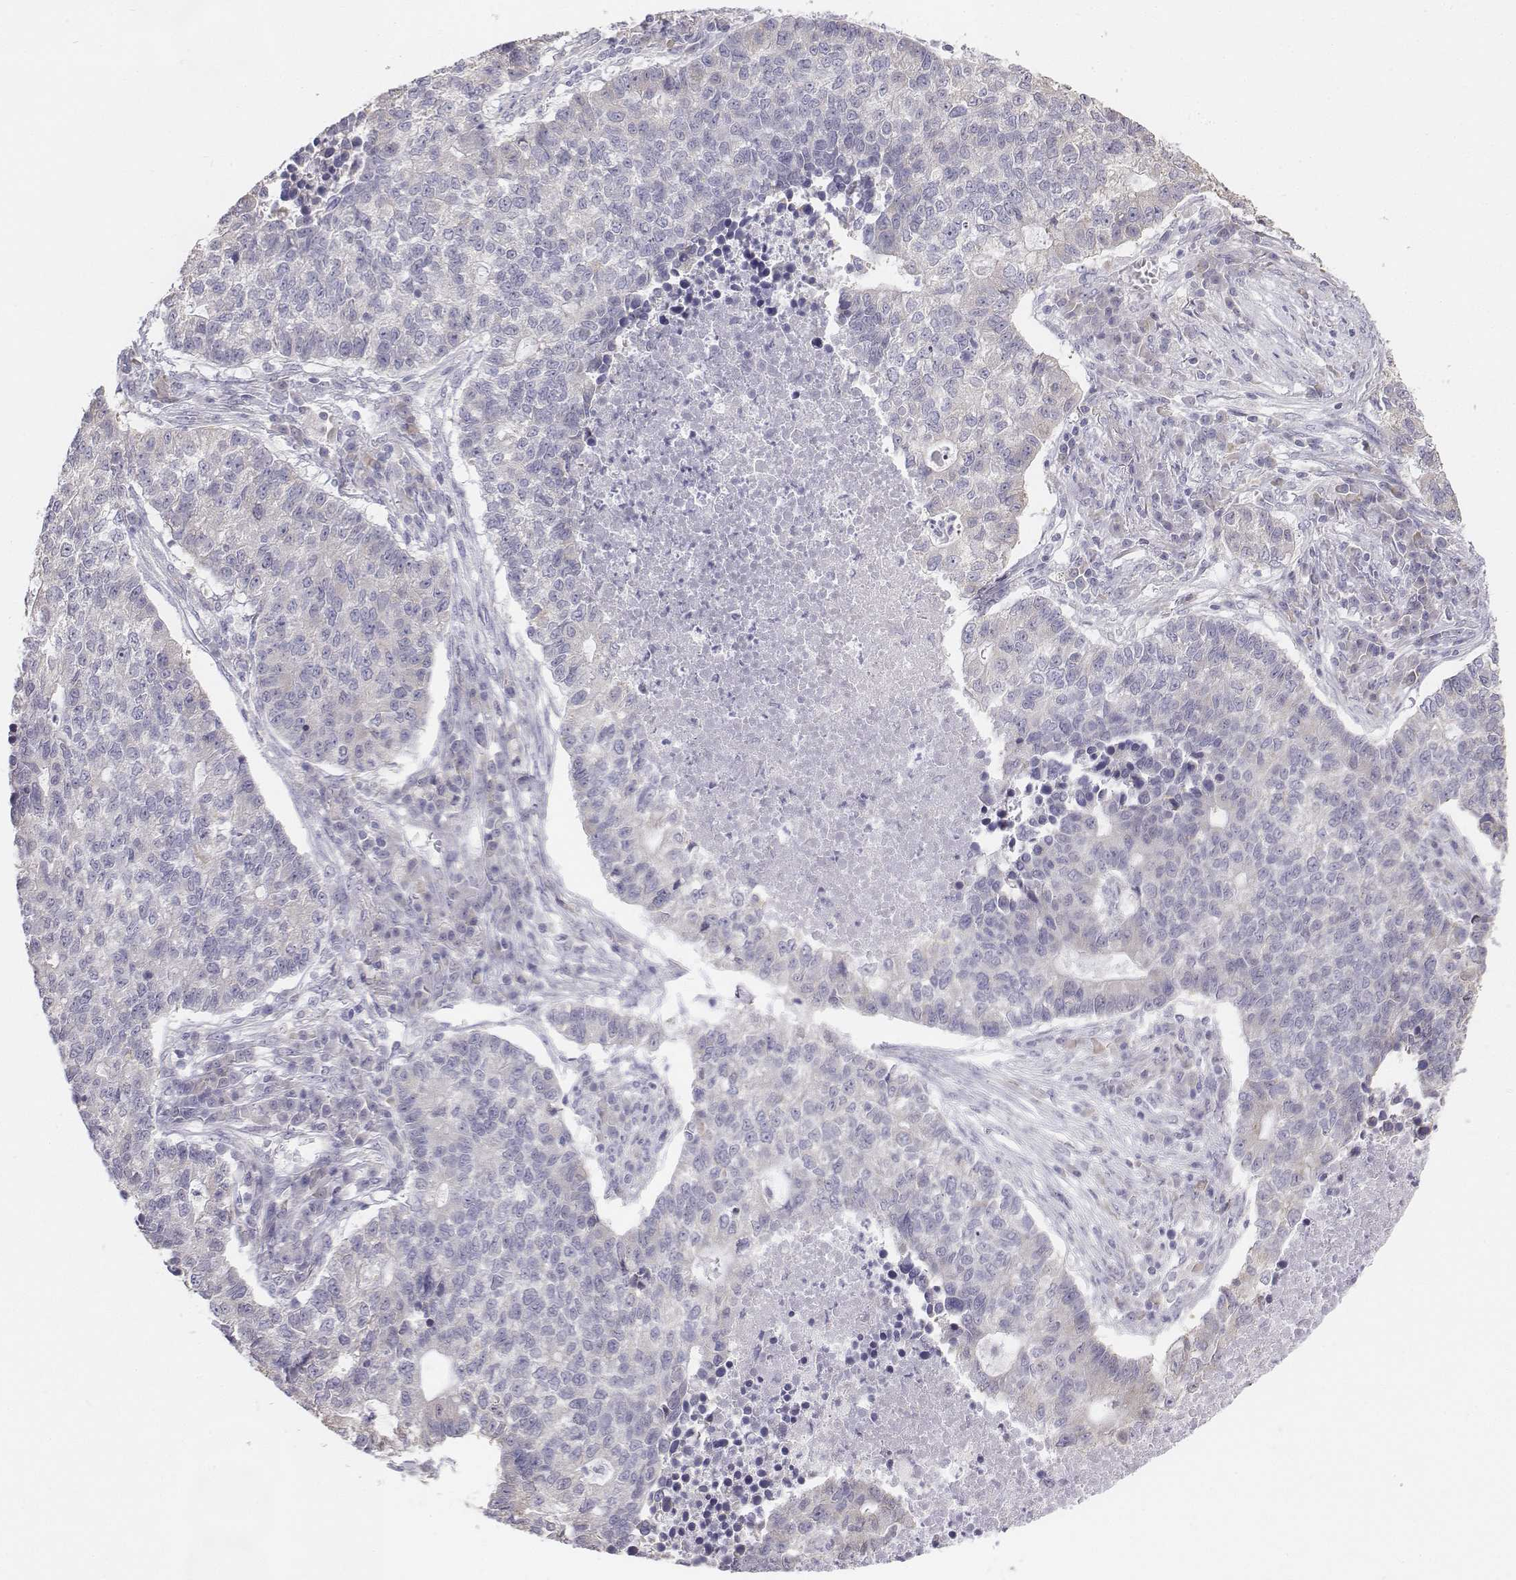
{"staining": {"intensity": "negative", "quantity": "none", "location": "none"}, "tissue": "lung cancer", "cell_type": "Tumor cells", "image_type": "cancer", "snomed": [{"axis": "morphology", "description": "Adenocarcinoma, NOS"}, {"axis": "topography", "description": "Lung"}], "caption": "Lung cancer was stained to show a protein in brown. There is no significant staining in tumor cells. (DAB immunohistochemistry visualized using brightfield microscopy, high magnification).", "gene": "PENK", "patient": {"sex": "male", "age": 57}}